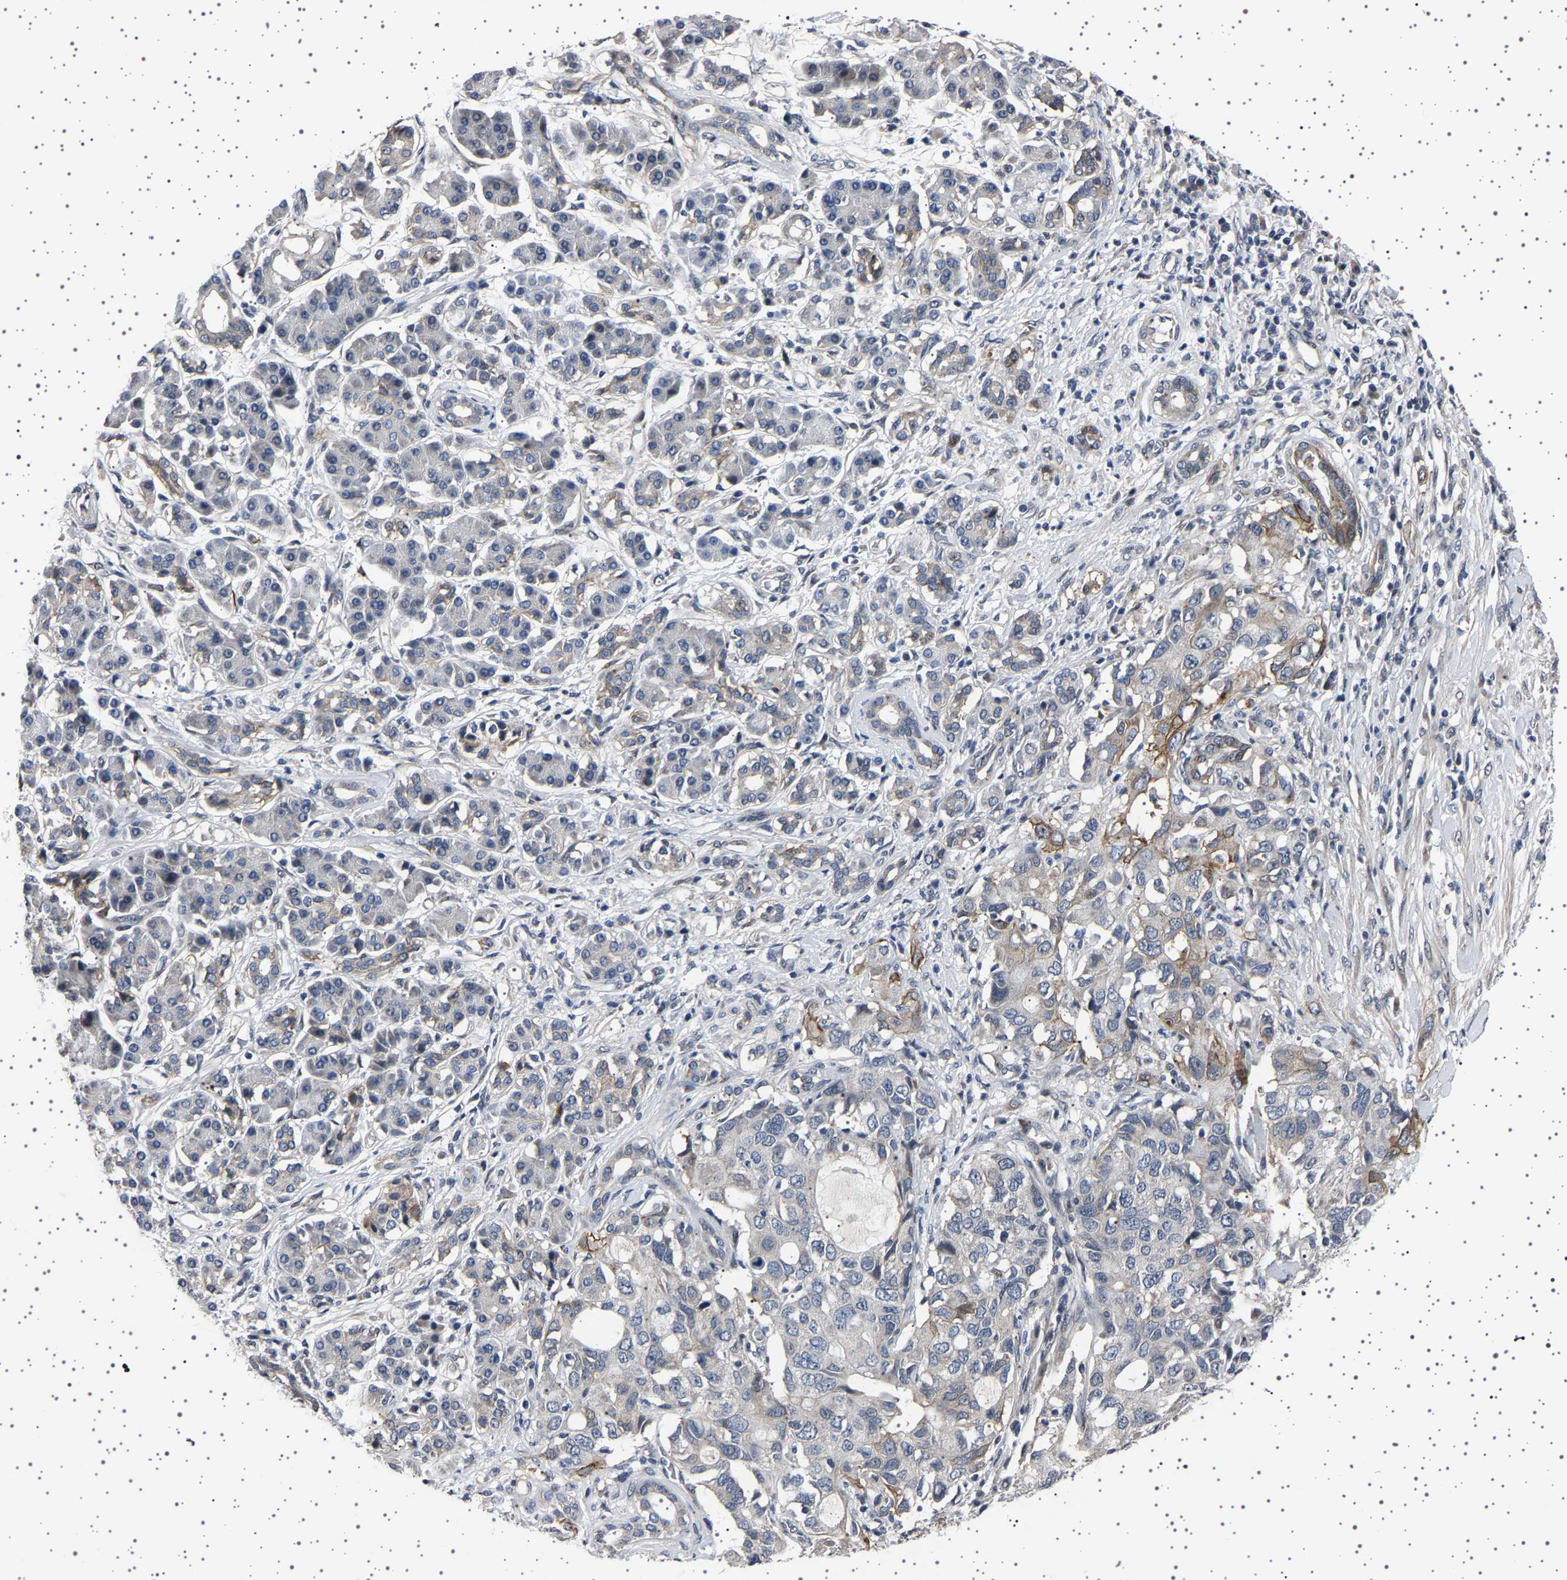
{"staining": {"intensity": "negative", "quantity": "none", "location": "none"}, "tissue": "pancreatic cancer", "cell_type": "Tumor cells", "image_type": "cancer", "snomed": [{"axis": "morphology", "description": "Adenocarcinoma, NOS"}, {"axis": "topography", "description": "Pancreas"}], "caption": "Photomicrograph shows no significant protein expression in tumor cells of pancreatic cancer. (Brightfield microscopy of DAB (3,3'-diaminobenzidine) immunohistochemistry at high magnification).", "gene": "PAK5", "patient": {"sex": "female", "age": 56}}